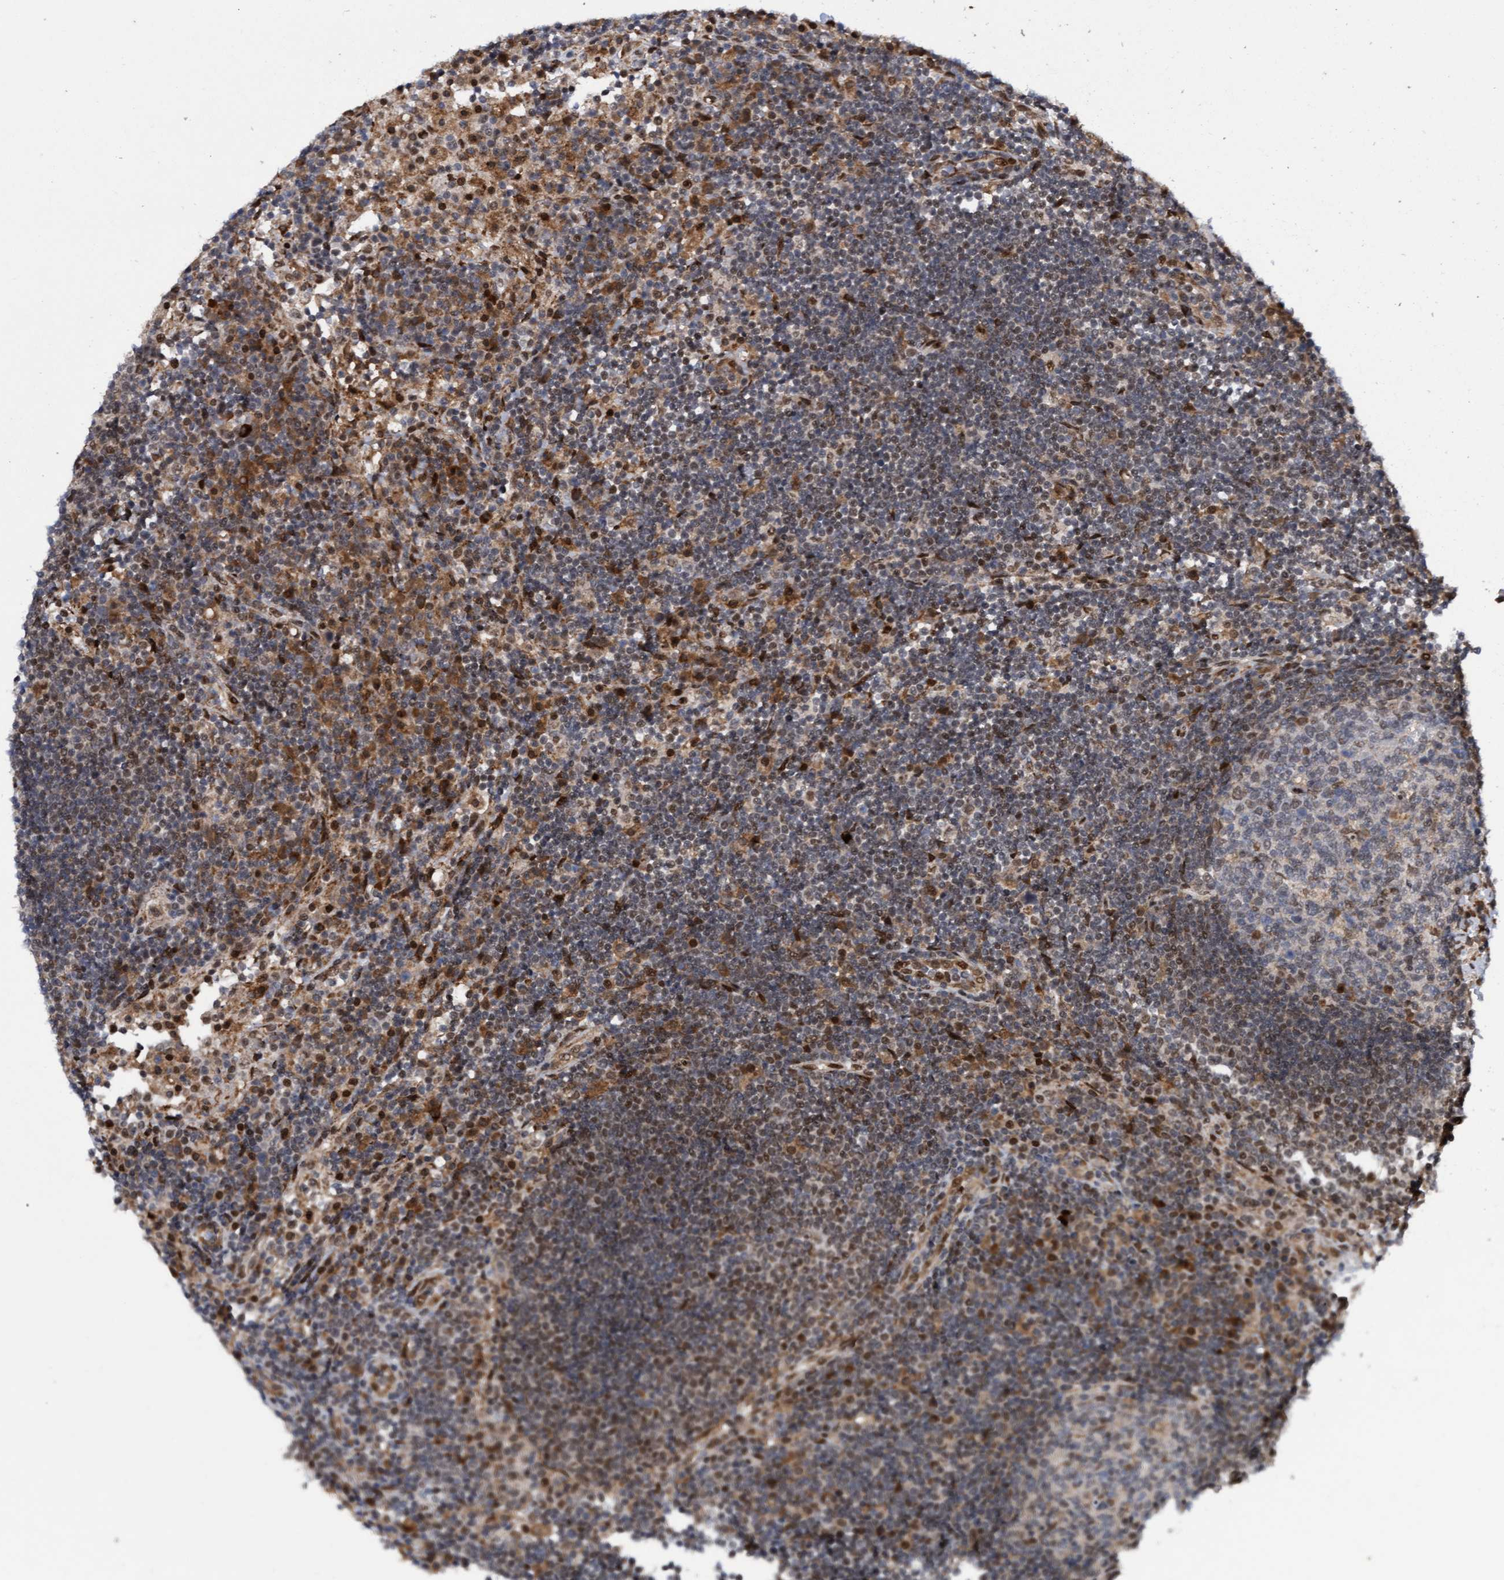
{"staining": {"intensity": "weak", "quantity": "<25%", "location": "cytoplasmic/membranous"}, "tissue": "lymph node", "cell_type": "Germinal center cells", "image_type": "normal", "snomed": [{"axis": "morphology", "description": "Normal tissue, NOS"}, {"axis": "topography", "description": "Lymph node"}], "caption": "The IHC histopathology image has no significant expression in germinal center cells of lymph node. The staining was performed using DAB (3,3'-diaminobenzidine) to visualize the protein expression in brown, while the nuclei were stained in blue with hematoxylin (Magnification: 20x).", "gene": "TANC2", "patient": {"sex": "female", "age": 53}}